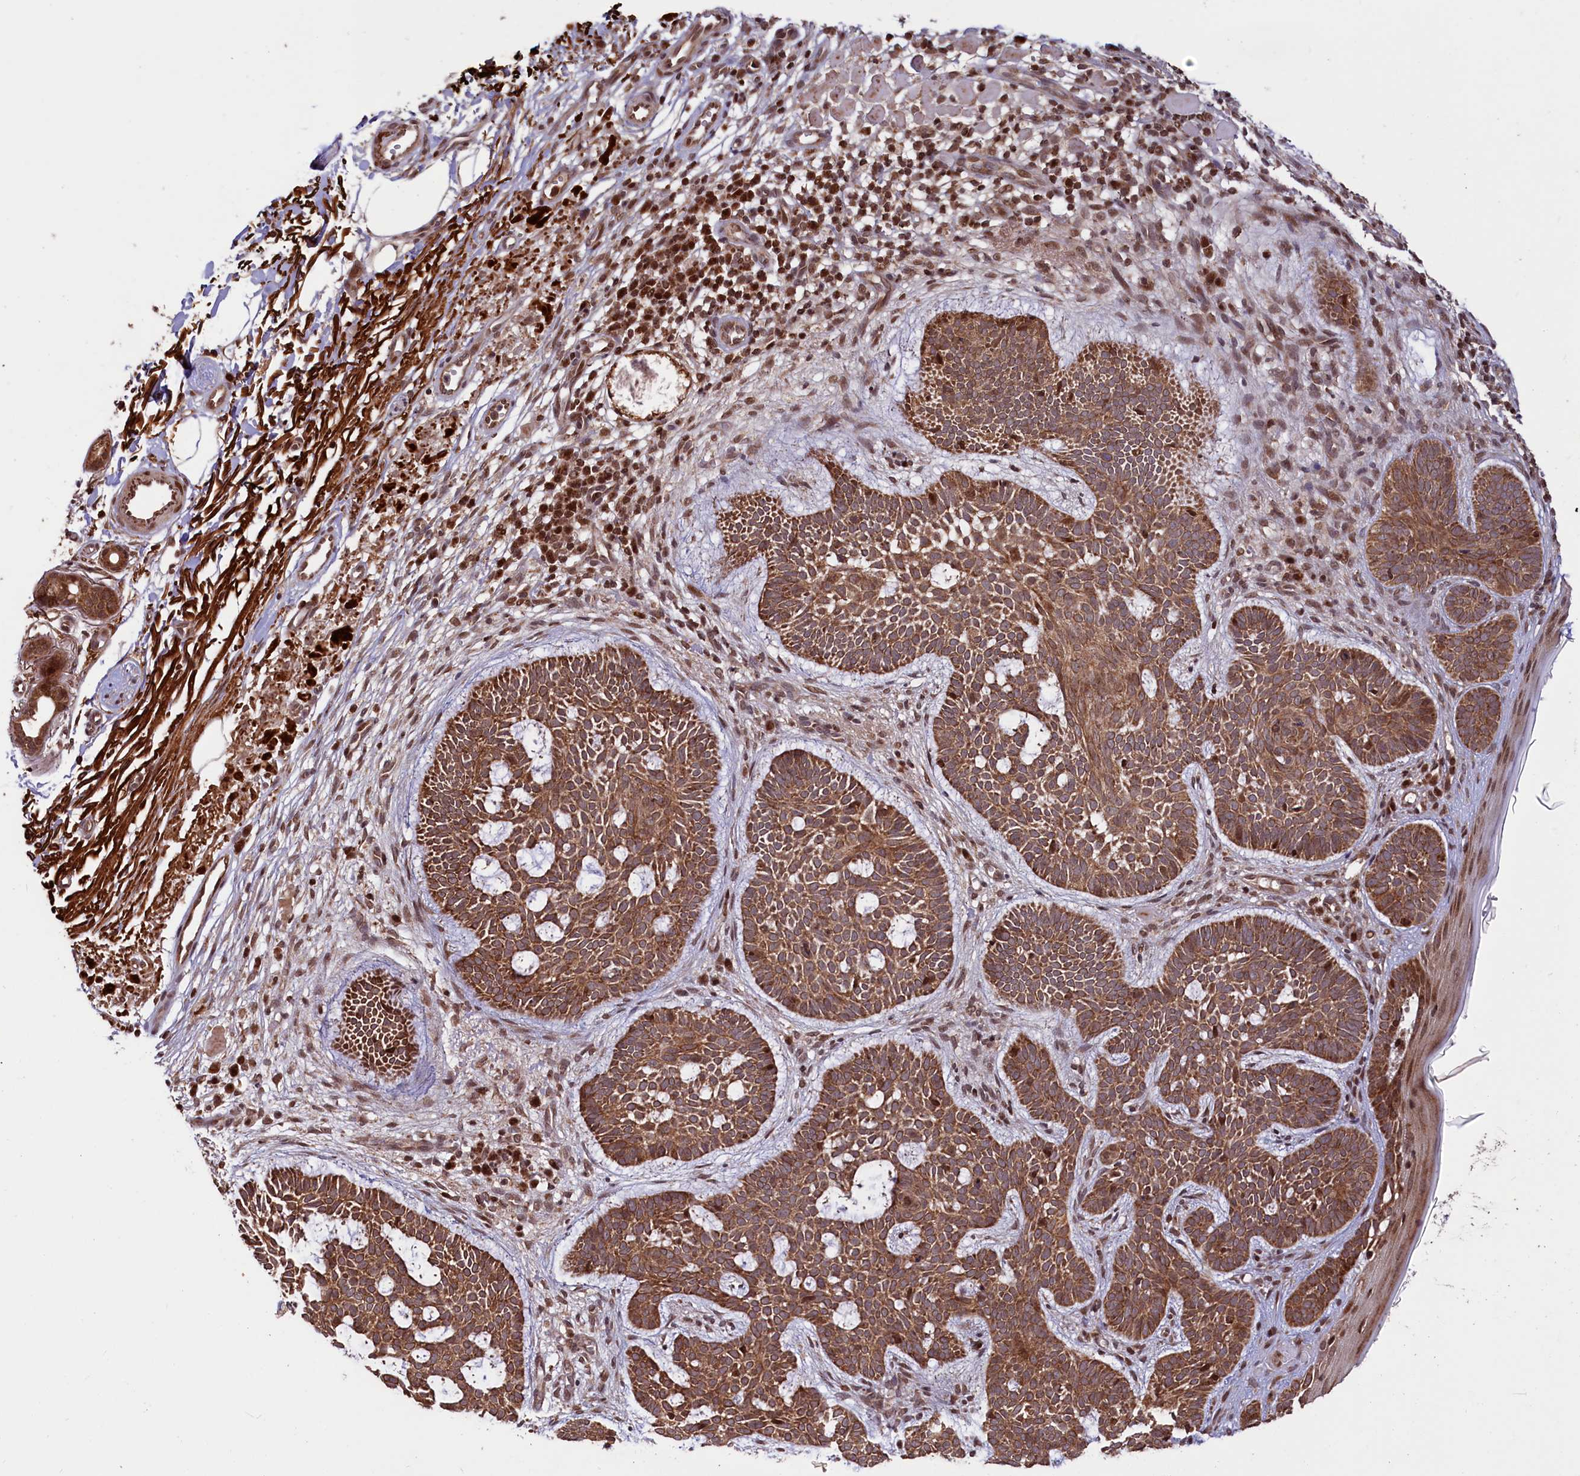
{"staining": {"intensity": "moderate", "quantity": ">75%", "location": "cytoplasmic/membranous"}, "tissue": "skin cancer", "cell_type": "Tumor cells", "image_type": "cancer", "snomed": [{"axis": "morphology", "description": "Basal cell carcinoma"}, {"axis": "topography", "description": "Skin"}], "caption": "Protein staining reveals moderate cytoplasmic/membranous staining in approximately >75% of tumor cells in skin basal cell carcinoma.", "gene": "PHC3", "patient": {"sex": "male", "age": 85}}